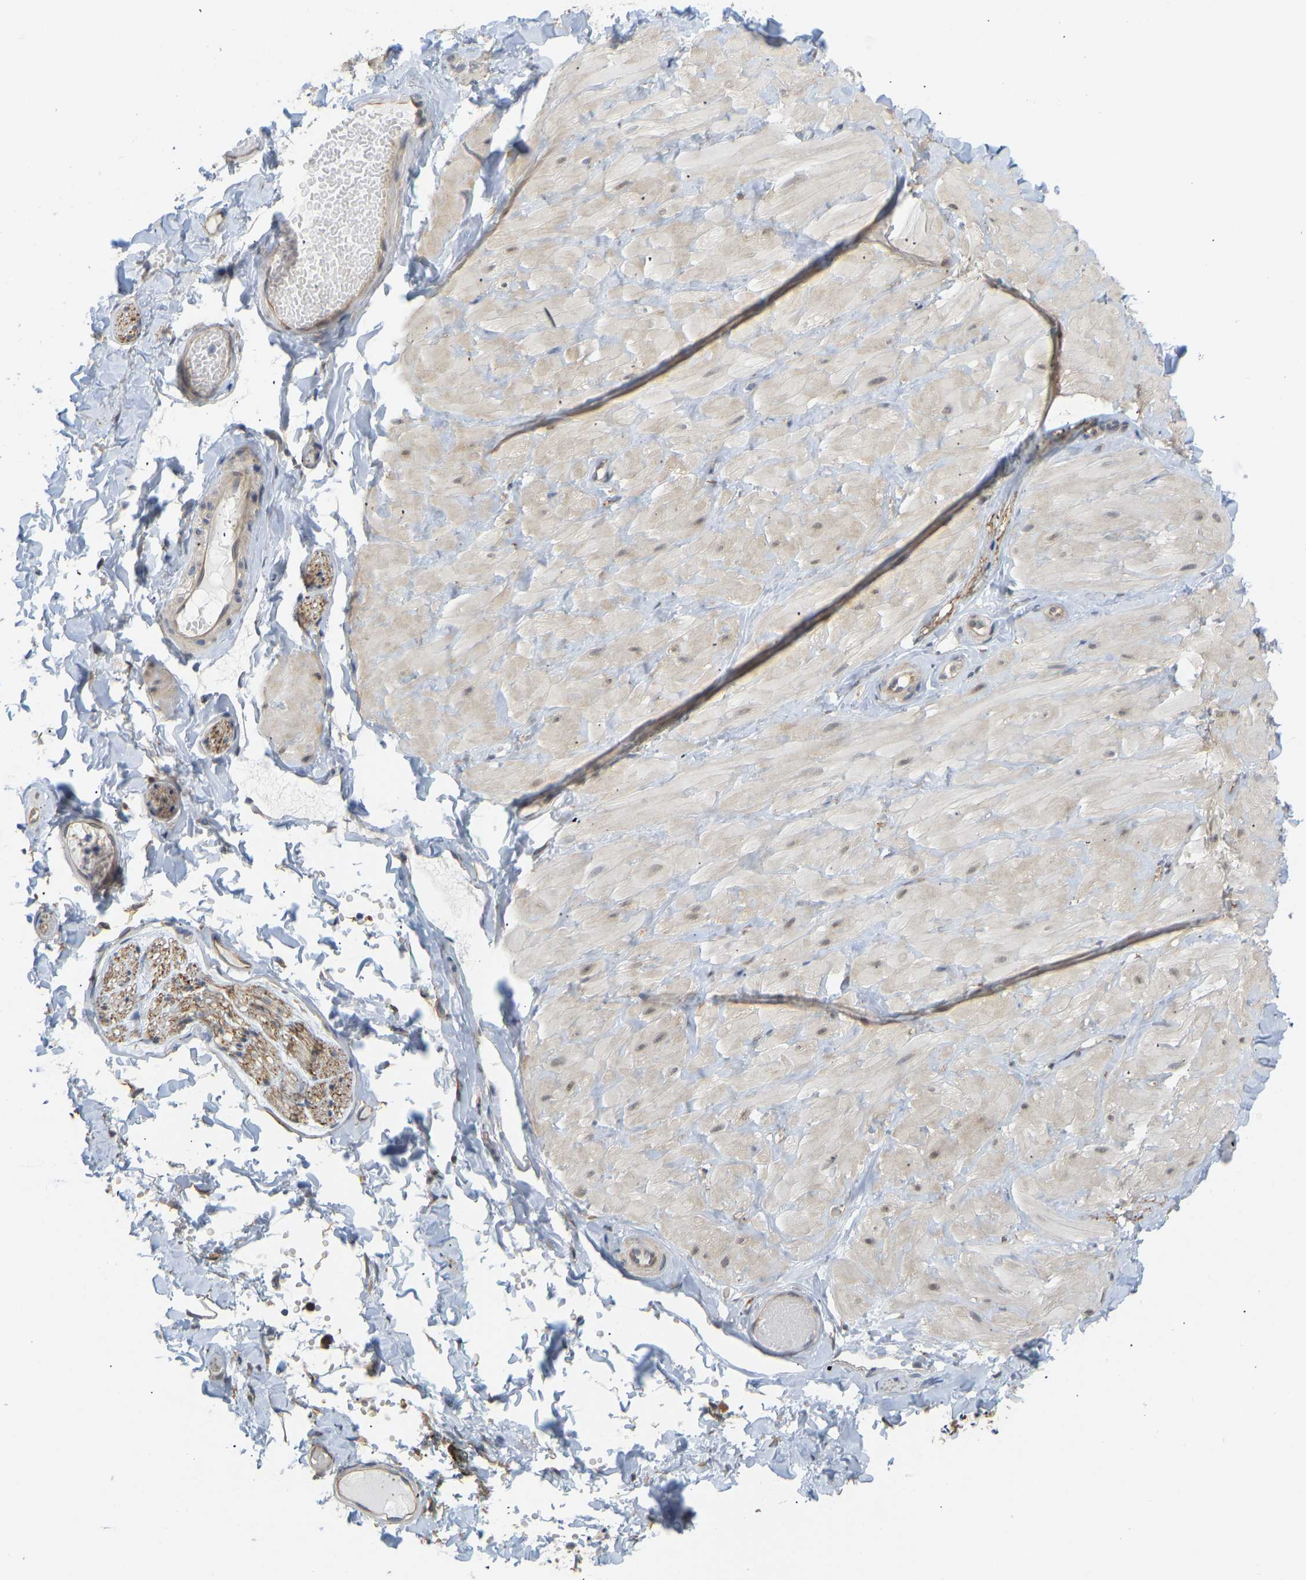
{"staining": {"intensity": "moderate", "quantity": "25%-75%", "location": "cytoplasmic/membranous"}, "tissue": "adipose tissue", "cell_type": "Adipocytes", "image_type": "normal", "snomed": [{"axis": "morphology", "description": "Normal tissue, NOS"}, {"axis": "topography", "description": "Adipose tissue"}, {"axis": "topography", "description": "Vascular tissue"}, {"axis": "topography", "description": "Peripheral nerve tissue"}], "caption": "About 25%-75% of adipocytes in normal adipose tissue show moderate cytoplasmic/membranous protein expression as visualized by brown immunohistochemical staining.", "gene": "BEND3", "patient": {"sex": "male", "age": 25}}